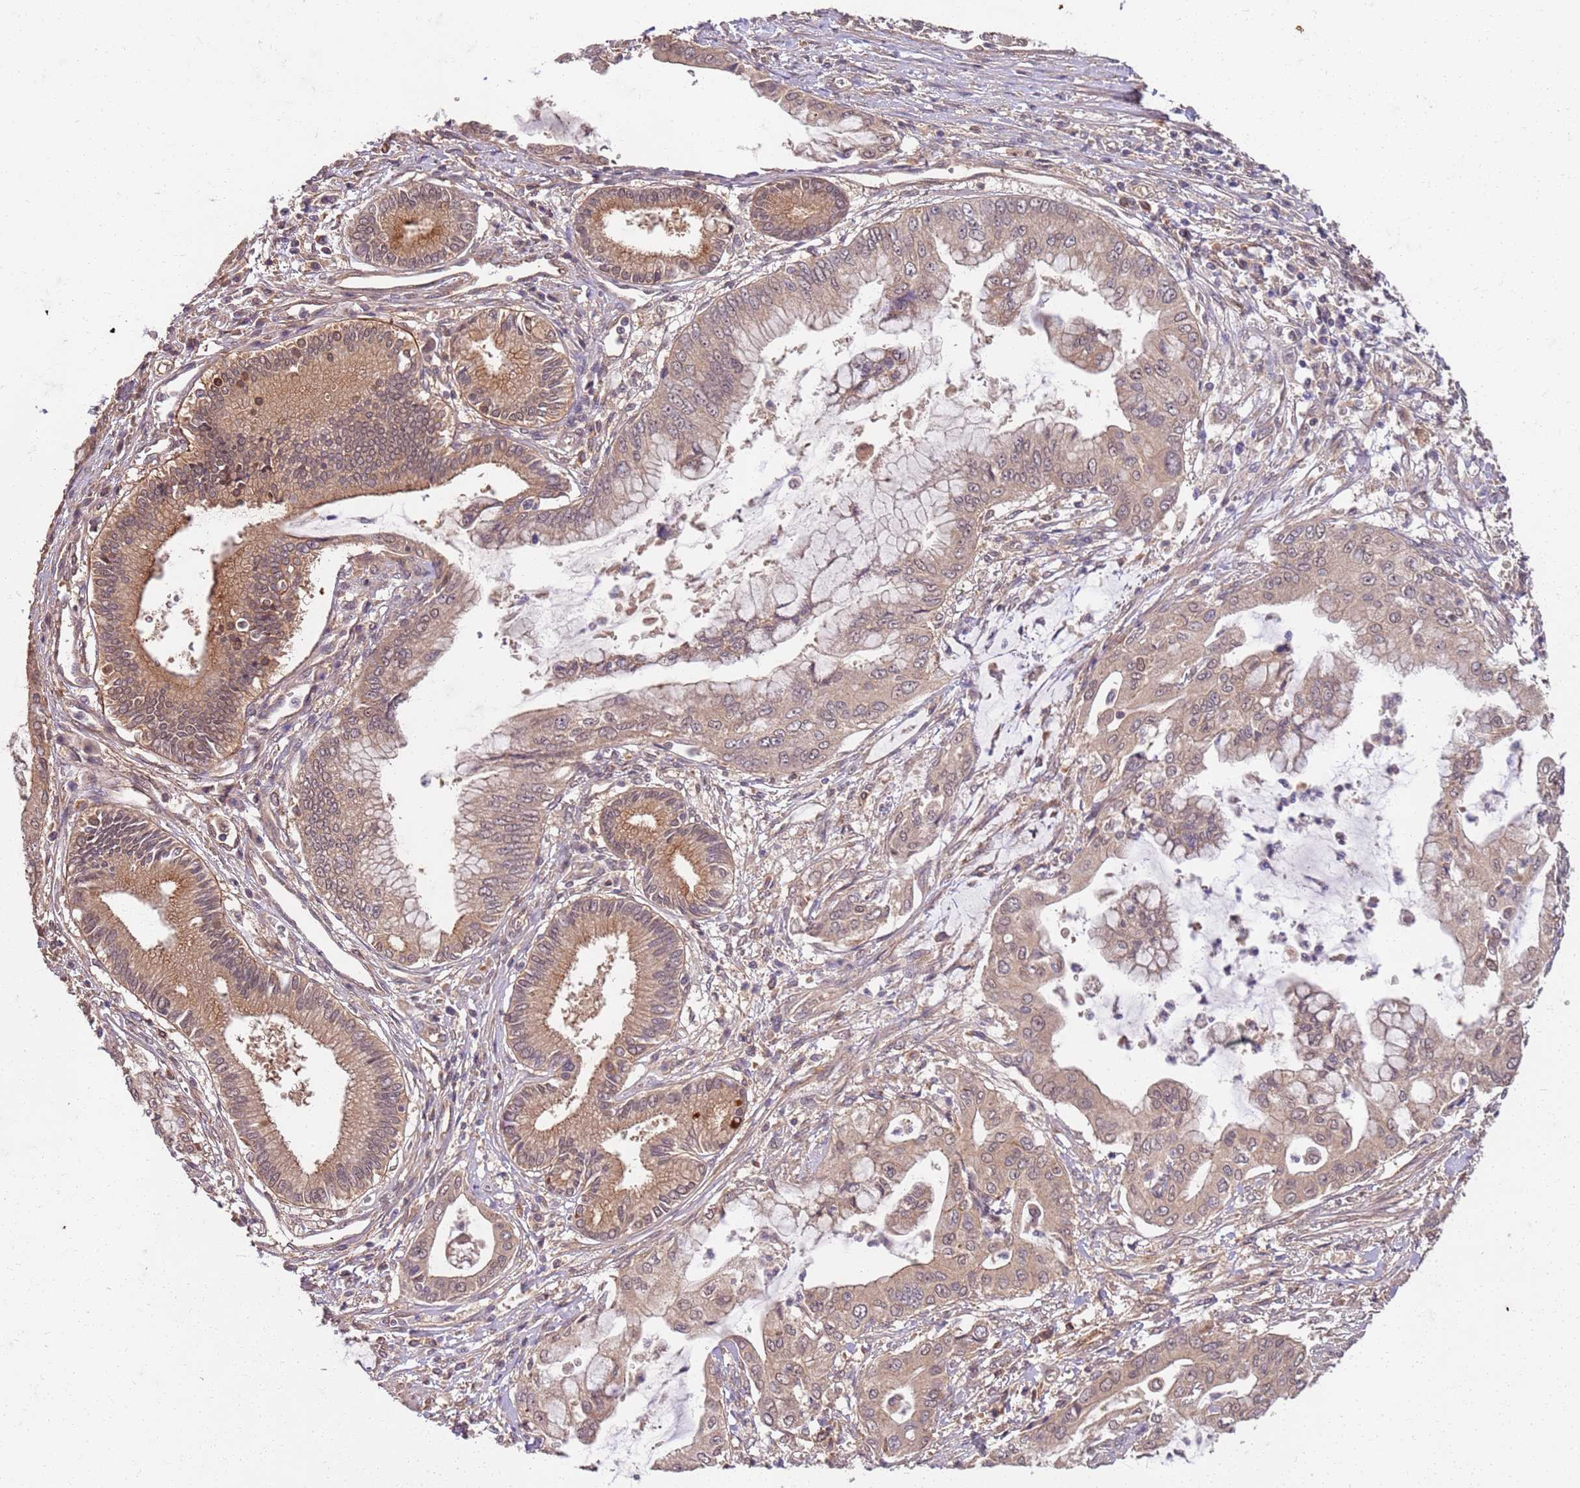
{"staining": {"intensity": "moderate", "quantity": ">75%", "location": "cytoplasmic/membranous,nuclear"}, "tissue": "pancreatic cancer", "cell_type": "Tumor cells", "image_type": "cancer", "snomed": [{"axis": "morphology", "description": "Adenocarcinoma, NOS"}, {"axis": "topography", "description": "Pancreas"}], "caption": "IHC histopathology image of neoplastic tissue: pancreatic cancer stained using IHC shows medium levels of moderate protein expression localized specifically in the cytoplasmic/membranous and nuclear of tumor cells, appearing as a cytoplasmic/membranous and nuclear brown color.", "gene": "UBE3A", "patient": {"sex": "male", "age": 46}}